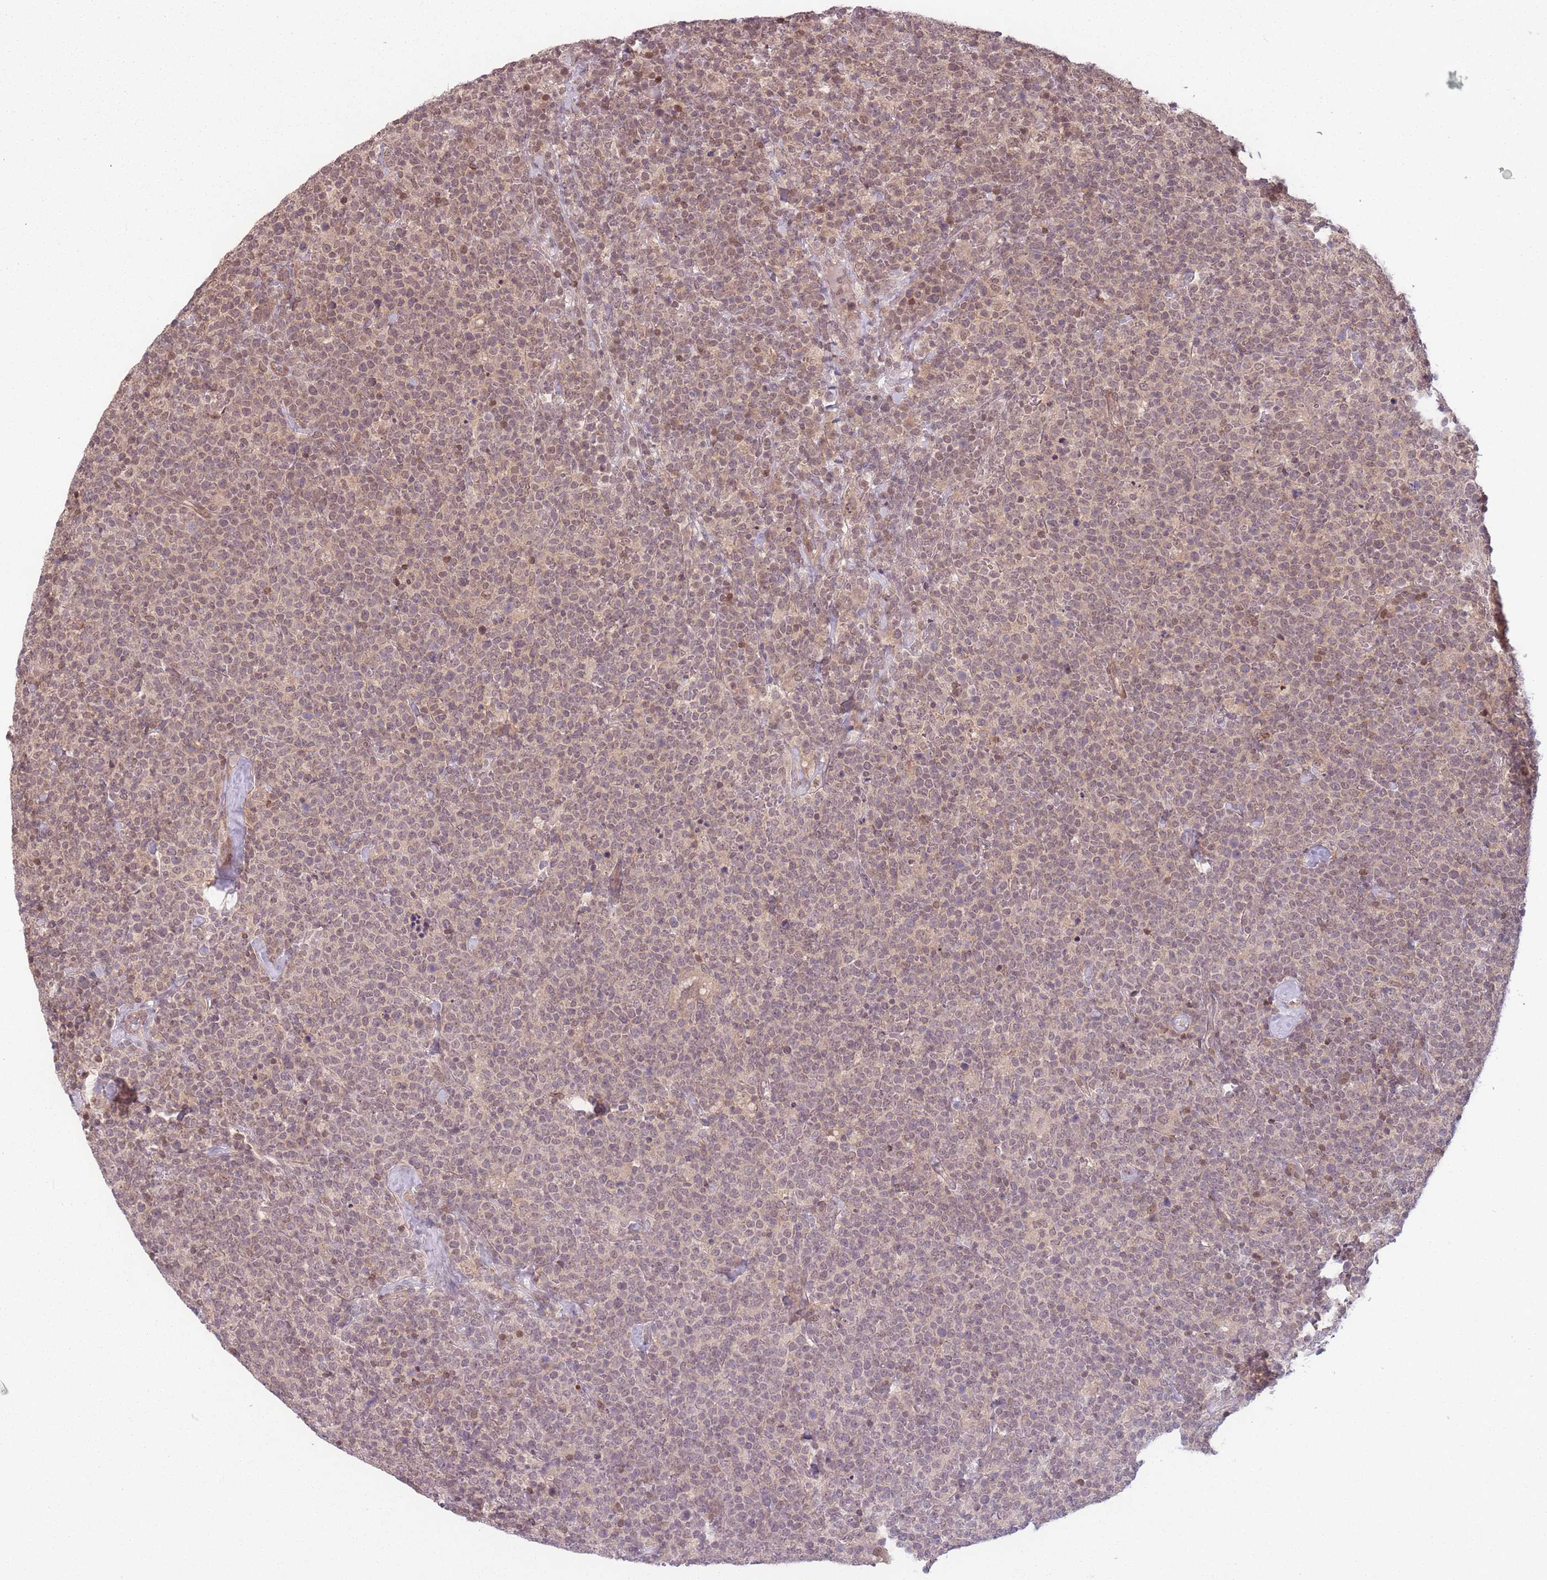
{"staining": {"intensity": "weak", "quantity": "<25%", "location": "nuclear"}, "tissue": "lymphoma", "cell_type": "Tumor cells", "image_type": "cancer", "snomed": [{"axis": "morphology", "description": "Malignant lymphoma, non-Hodgkin's type, High grade"}, {"axis": "topography", "description": "Lymph node"}], "caption": "Tumor cells show no significant expression in lymphoma.", "gene": "CCDC154", "patient": {"sex": "male", "age": 61}}